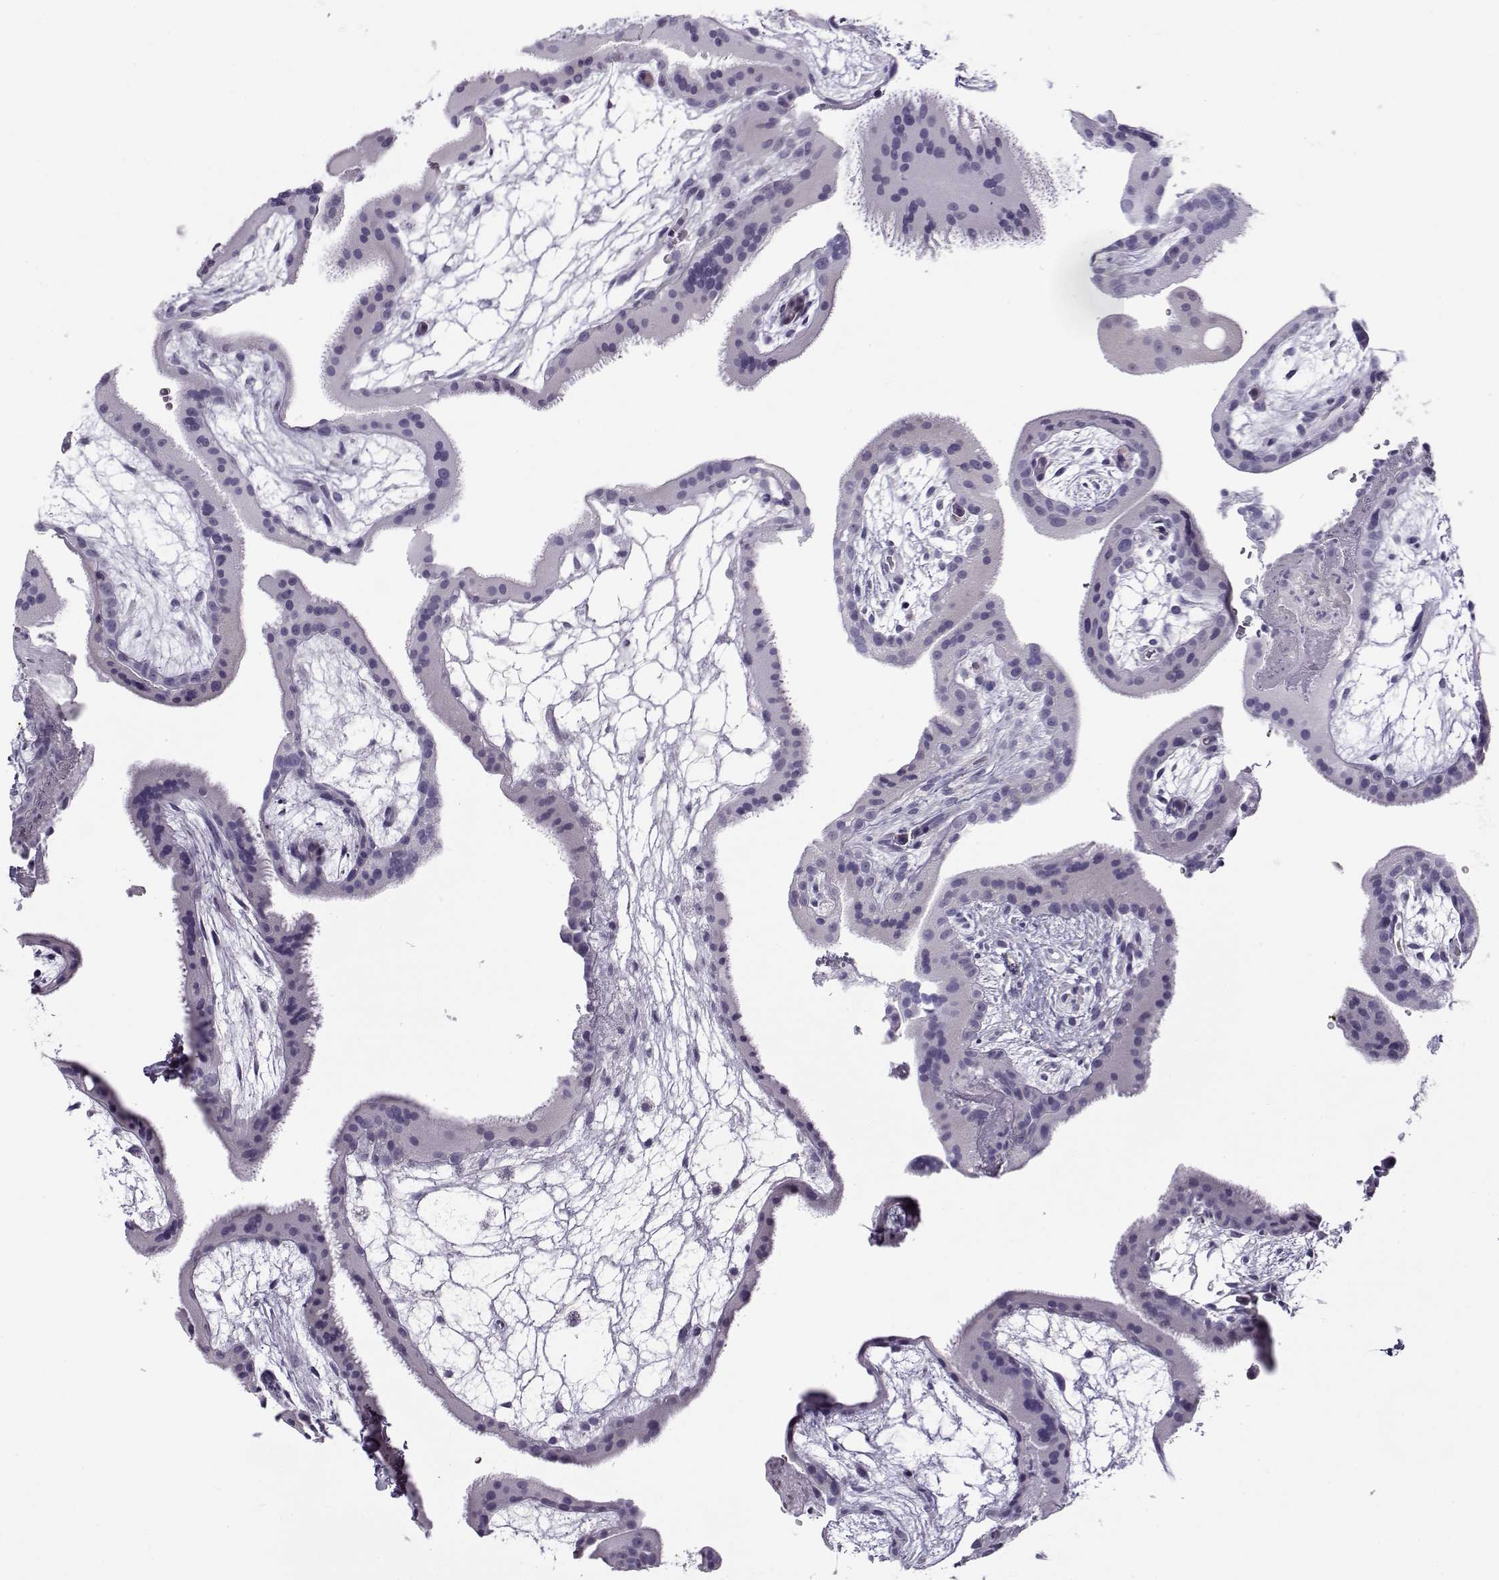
{"staining": {"intensity": "weak", "quantity": "<25%", "location": "cytoplasmic/membranous"}, "tissue": "placenta", "cell_type": "Decidual cells", "image_type": "normal", "snomed": [{"axis": "morphology", "description": "Normal tissue, NOS"}, {"axis": "topography", "description": "Placenta"}], "caption": "This histopathology image is of normal placenta stained with IHC to label a protein in brown with the nuclei are counter-stained blue. There is no expression in decidual cells.", "gene": "GTSF1L", "patient": {"sex": "female", "age": 19}}